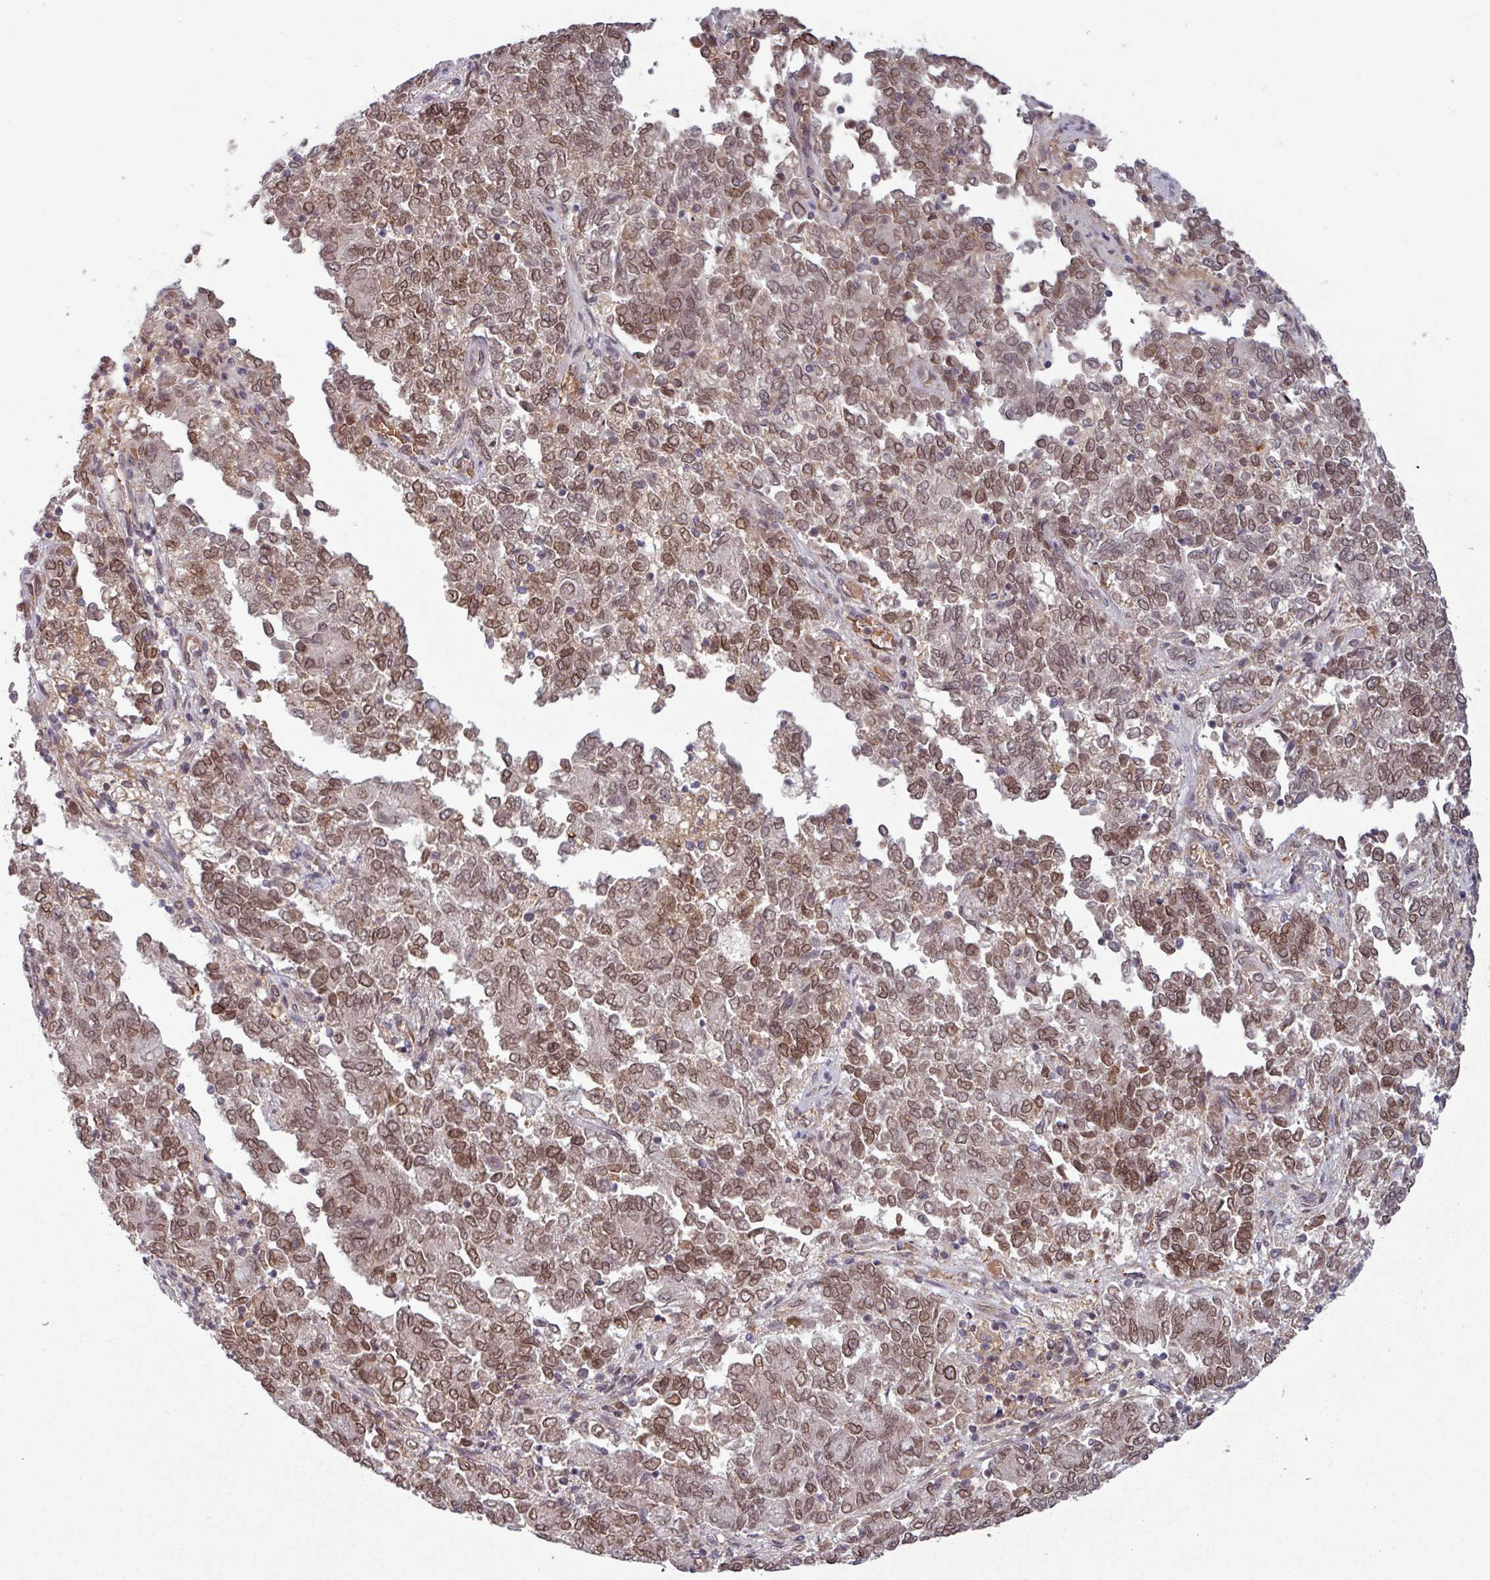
{"staining": {"intensity": "moderate", "quantity": ">75%", "location": "nuclear"}, "tissue": "endometrial cancer", "cell_type": "Tumor cells", "image_type": "cancer", "snomed": [{"axis": "morphology", "description": "Adenocarcinoma, NOS"}, {"axis": "topography", "description": "Endometrium"}], "caption": "Immunohistochemistry (IHC) micrograph of adenocarcinoma (endometrial) stained for a protein (brown), which displays medium levels of moderate nuclear staining in about >75% of tumor cells.", "gene": "RBM4B", "patient": {"sex": "female", "age": 80}}